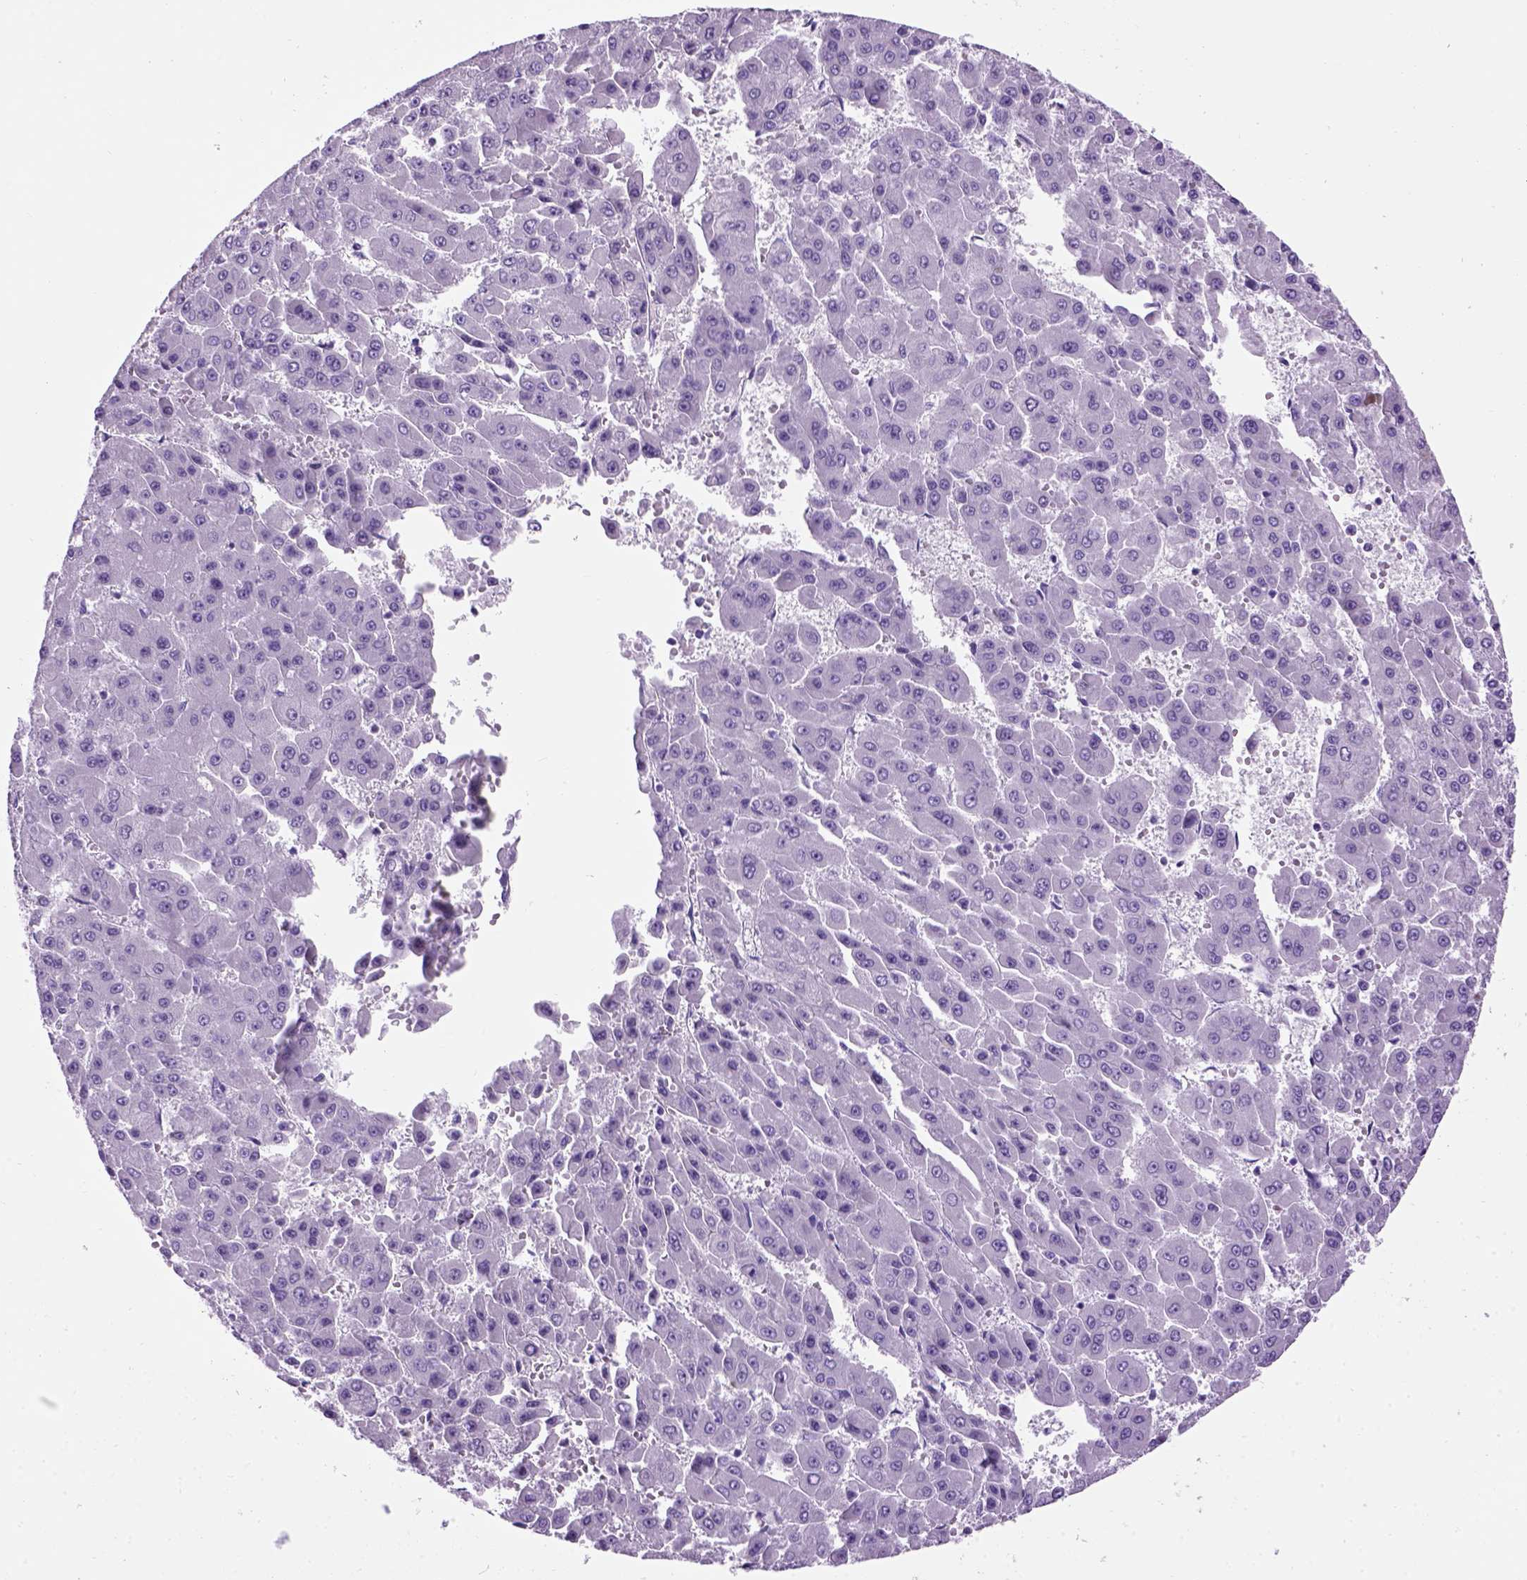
{"staining": {"intensity": "negative", "quantity": "none", "location": "none"}, "tissue": "liver cancer", "cell_type": "Tumor cells", "image_type": "cancer", "snomed": [{"axis": "morphology", "description": "Carcinoma, Hepatocellular, NOS"}, {"axis": "topography", "description": "Liver"}], "caption": "High power microscopy histopathology image of an immunohistochemistry (IHC) micrograph of liver cancer (hepatocellular carcinoma), revealing no significant expression in tumor cells.", "gene": "GABRB2", "patient": {"sex": "male", "age": 78}}